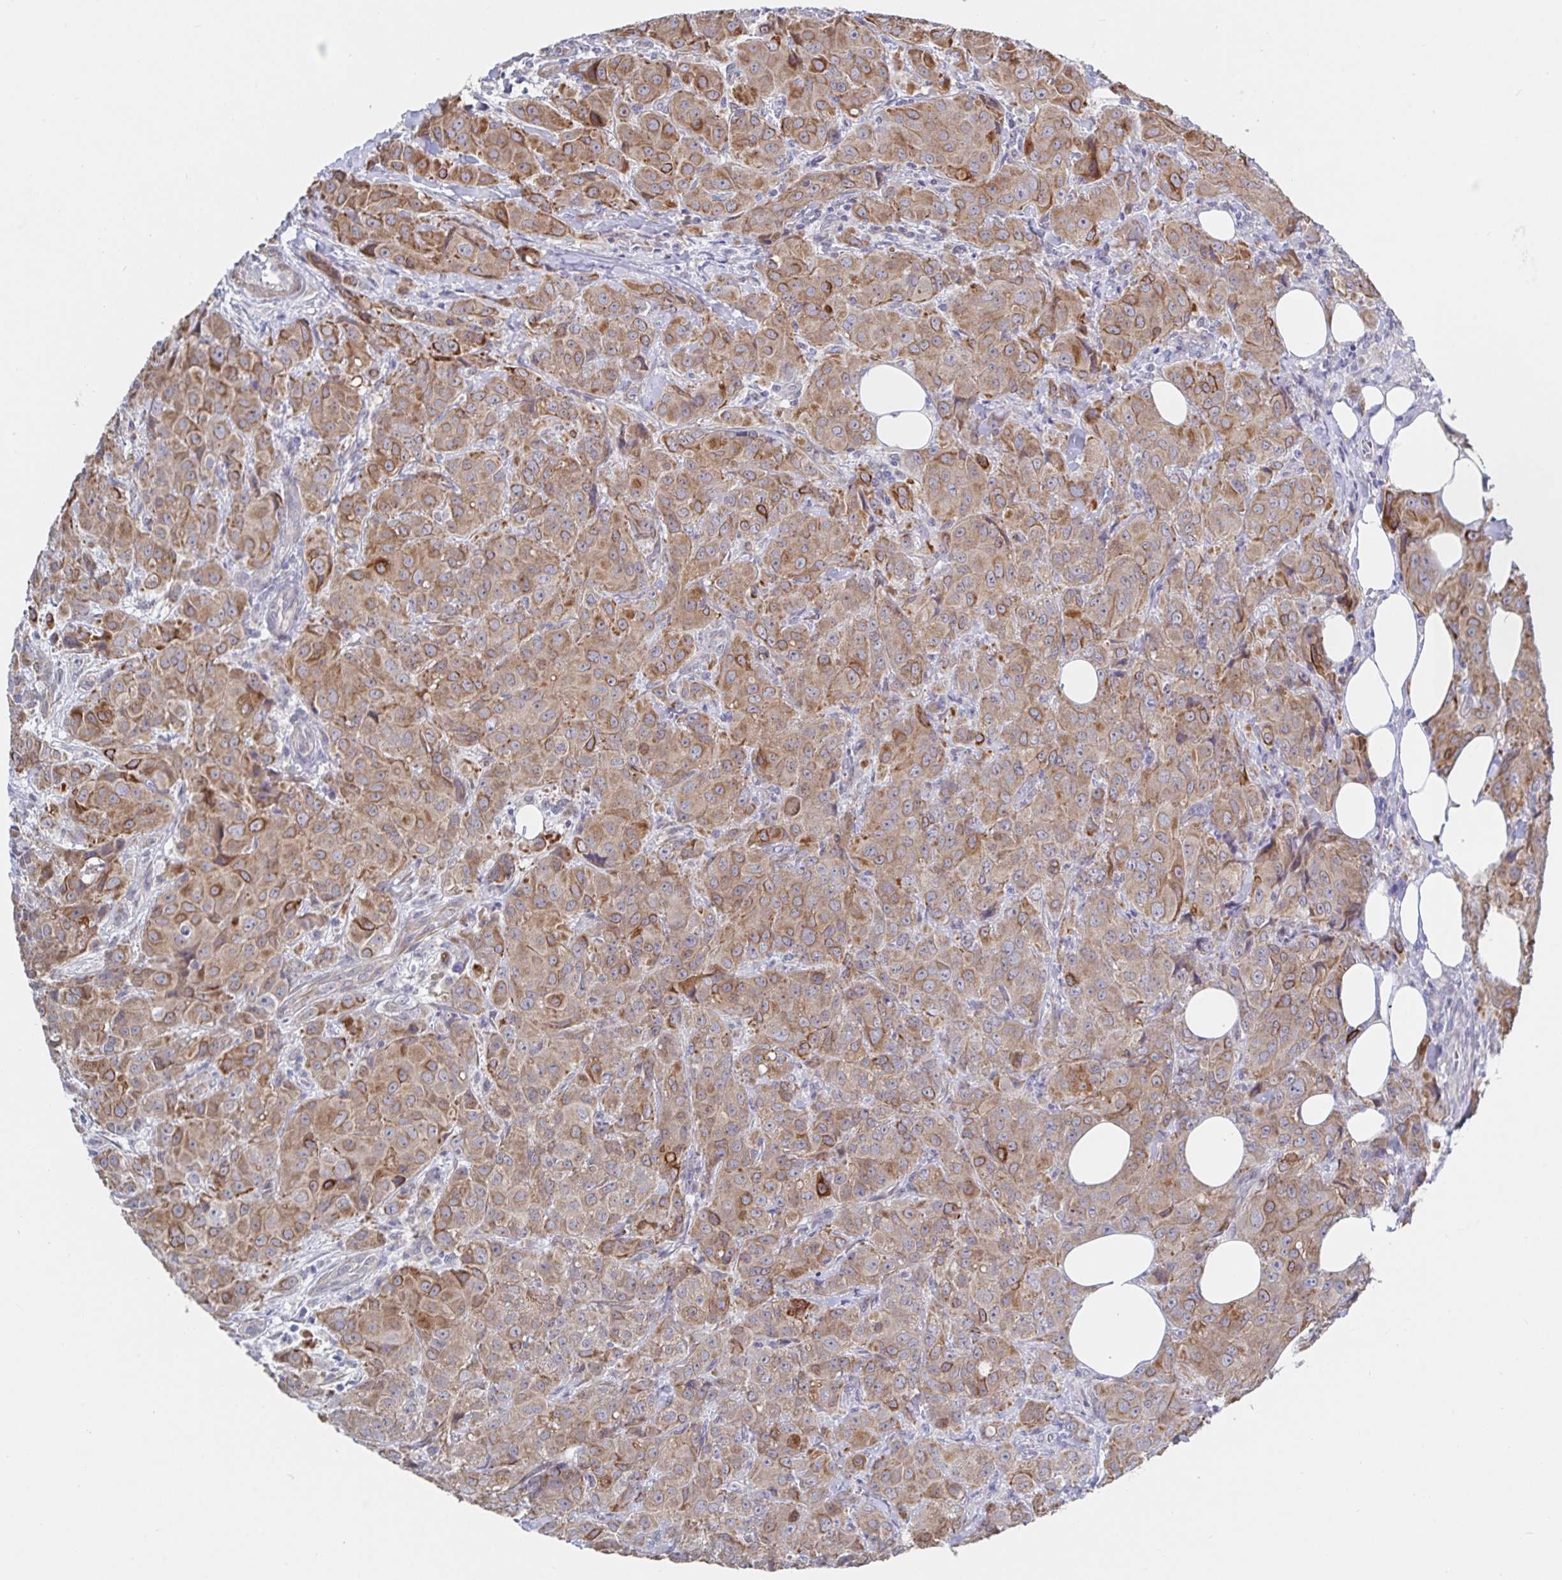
{"staining": {"intensity": "moderate", "quantity": "25%-75%", "location": "cytoplasmic/membranous"}, "tissue": "breast cancer", "cell_type": "Tumor cells", "image_type": "cancer", "snomed": [{"axis": "morphology", "description": "Normal tissue, NOS"}, {"axis": "morphology", "description": "Duct carcinoma"}, {"axis": "topography", "description": "Breast"}], "caption": "Immunohistochemical staining of human infiltrating ductal carcinoma (breast) reveals medium levels of moderate cytoplasmic/membranous protein positivity in approximately 25%-75% of tumor cells. The protein of interest is shown in brown color, while the nuclei are stained blue.", "gene": "ZIK1", "patient": {"sex": "female", "age": 43}}